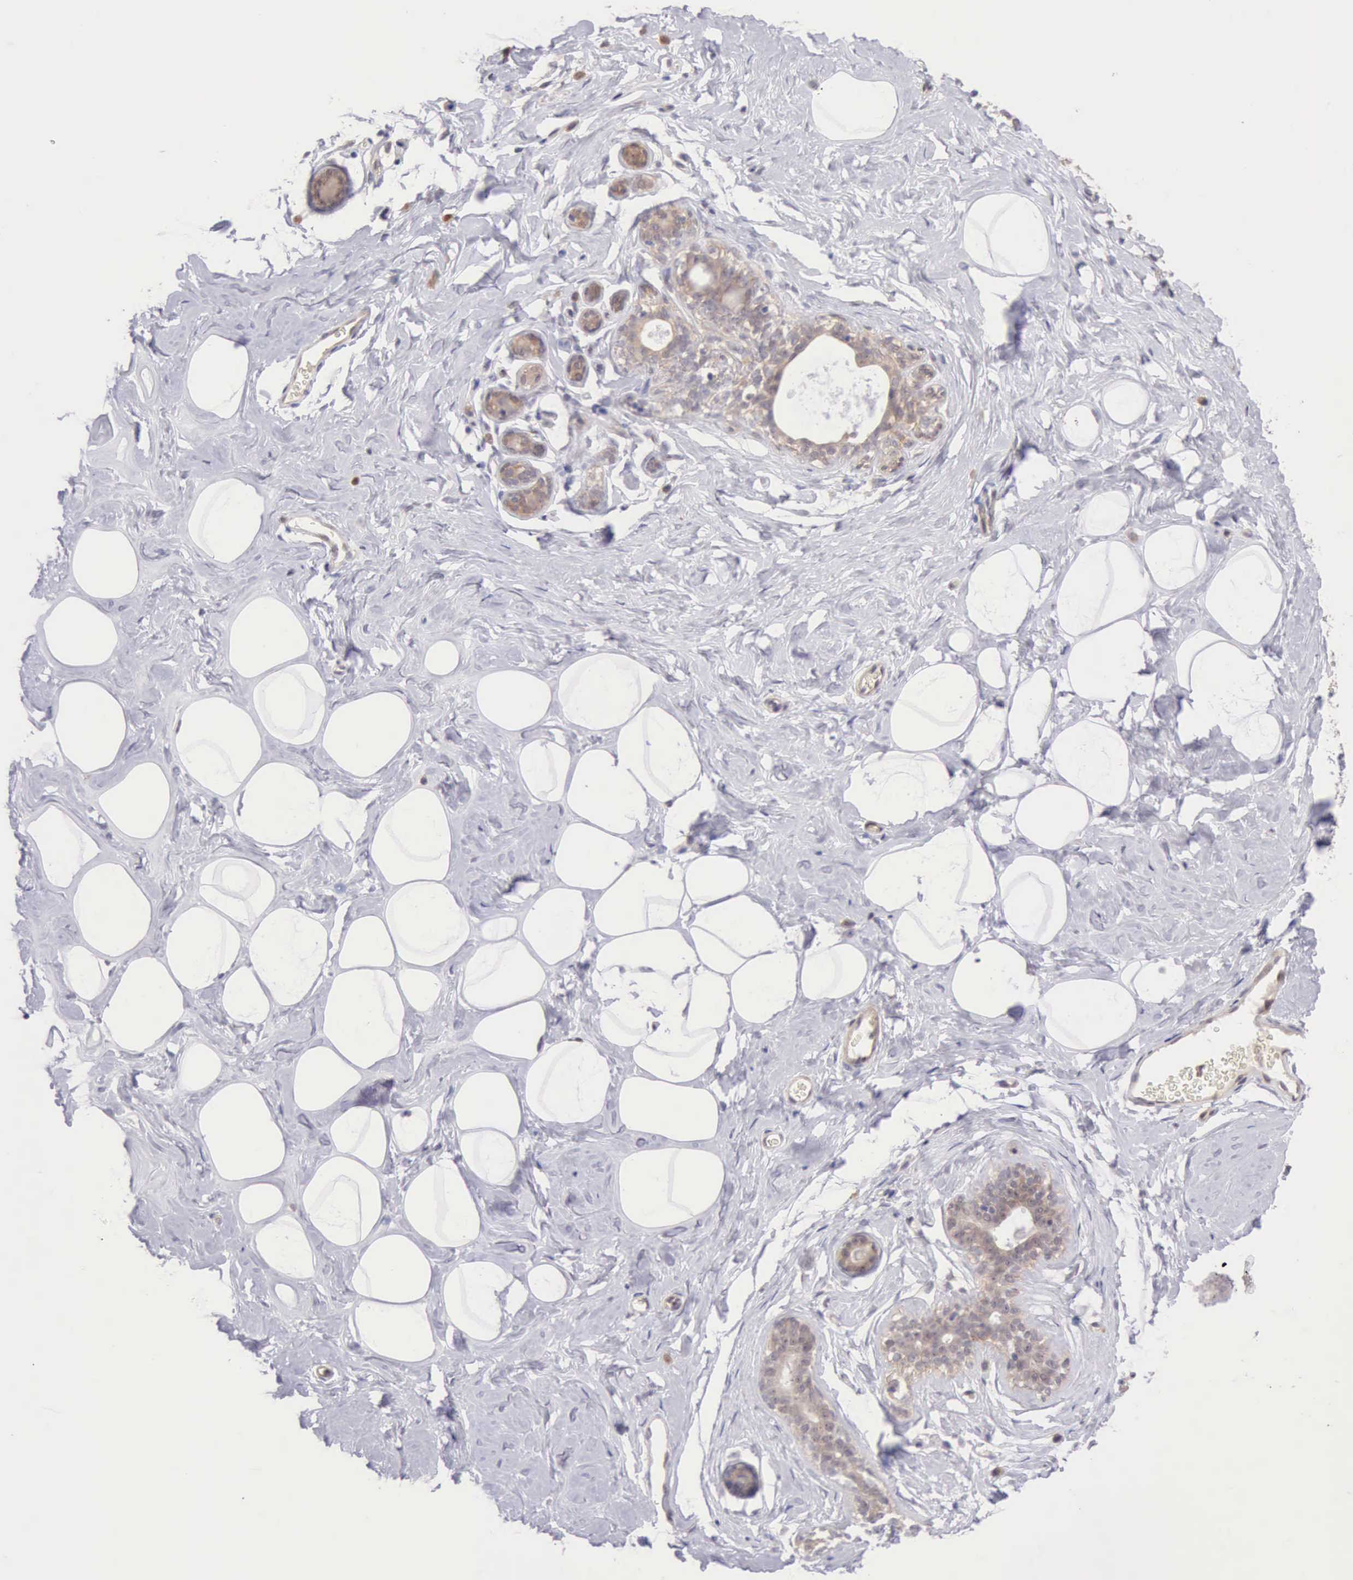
{"staining": {"intensity": "negative", "quantity": "none", "location": "none"}, "tissue": "breast", "cell_type": "Adipocytes", "image_type": "normal", "snomed": [{"axis": "morphology", "description": "Normal tissue, NOS"}, {"axis": "morphology", "description": "Fibrosis, NOS"}, {"axis": "topography", "description": "Breast"}], "caption": "Human breast stained for a protein using immunohistochemistry (IHC) reveals no positivity in adipocytes.", "gene": "DNAJB7", "patient": {"sex": "female", "age": 39}}